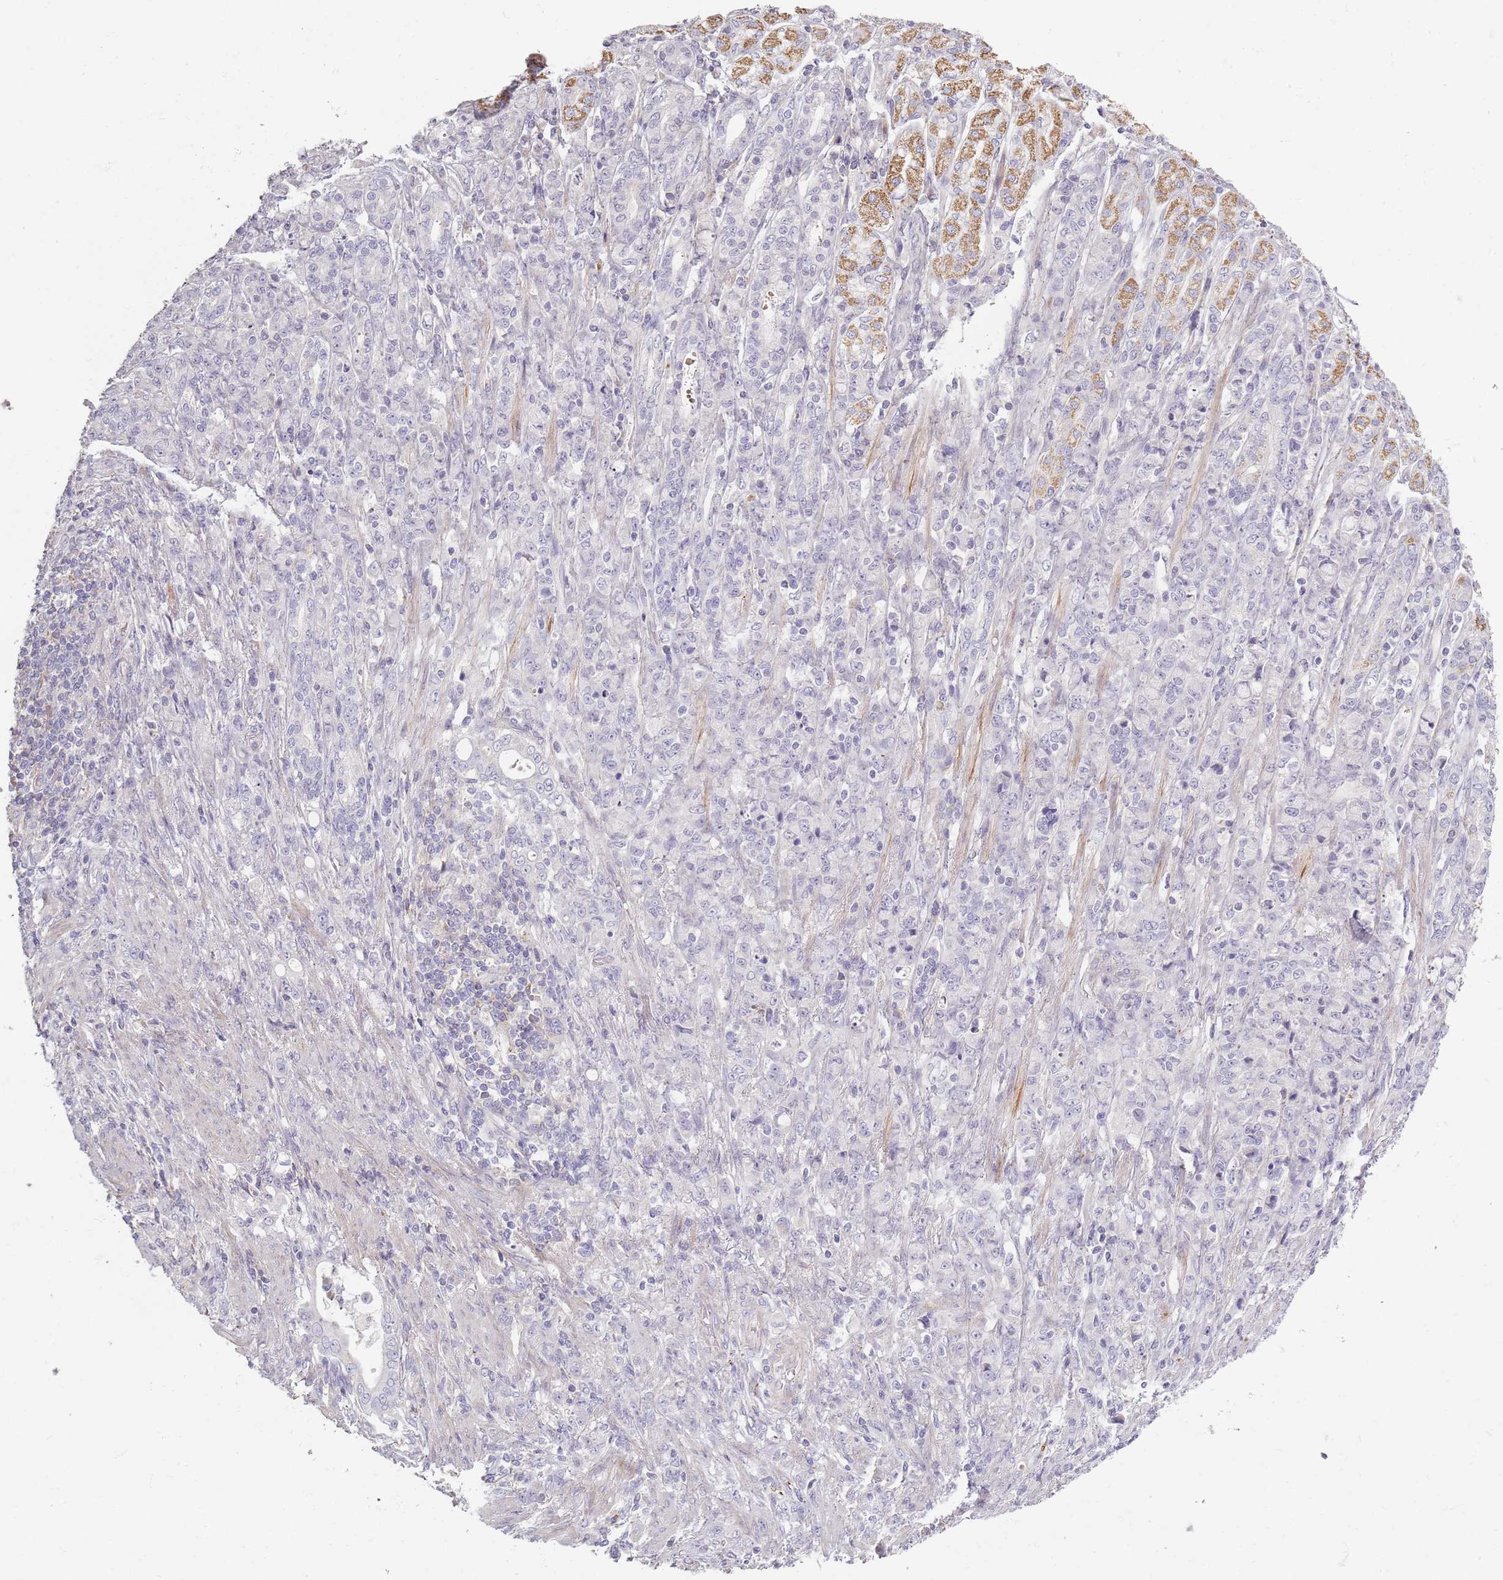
{"staining": {"intensity": "negative", "quantity": "none", "location": "none"}, "tissue": "stomach cancer", "cell_type": "Tumor cells", "image_type": "cancer", "snomed": [{"axis": "morphology", "description": "Adenocarcinoma, NOS"}, {"axis": "topography", "description": "Stomach"}], "caption": "Immunohistochemistry (IHC) image of neoplastic tissue: stomach adenocarcinoma stained with DAB (3,3'-diaminobenzidine) demonstrates no significant protein staining in tumor cells.", "gene": "SYNGR3", "patient": {"sex": "female", "age": 79}}